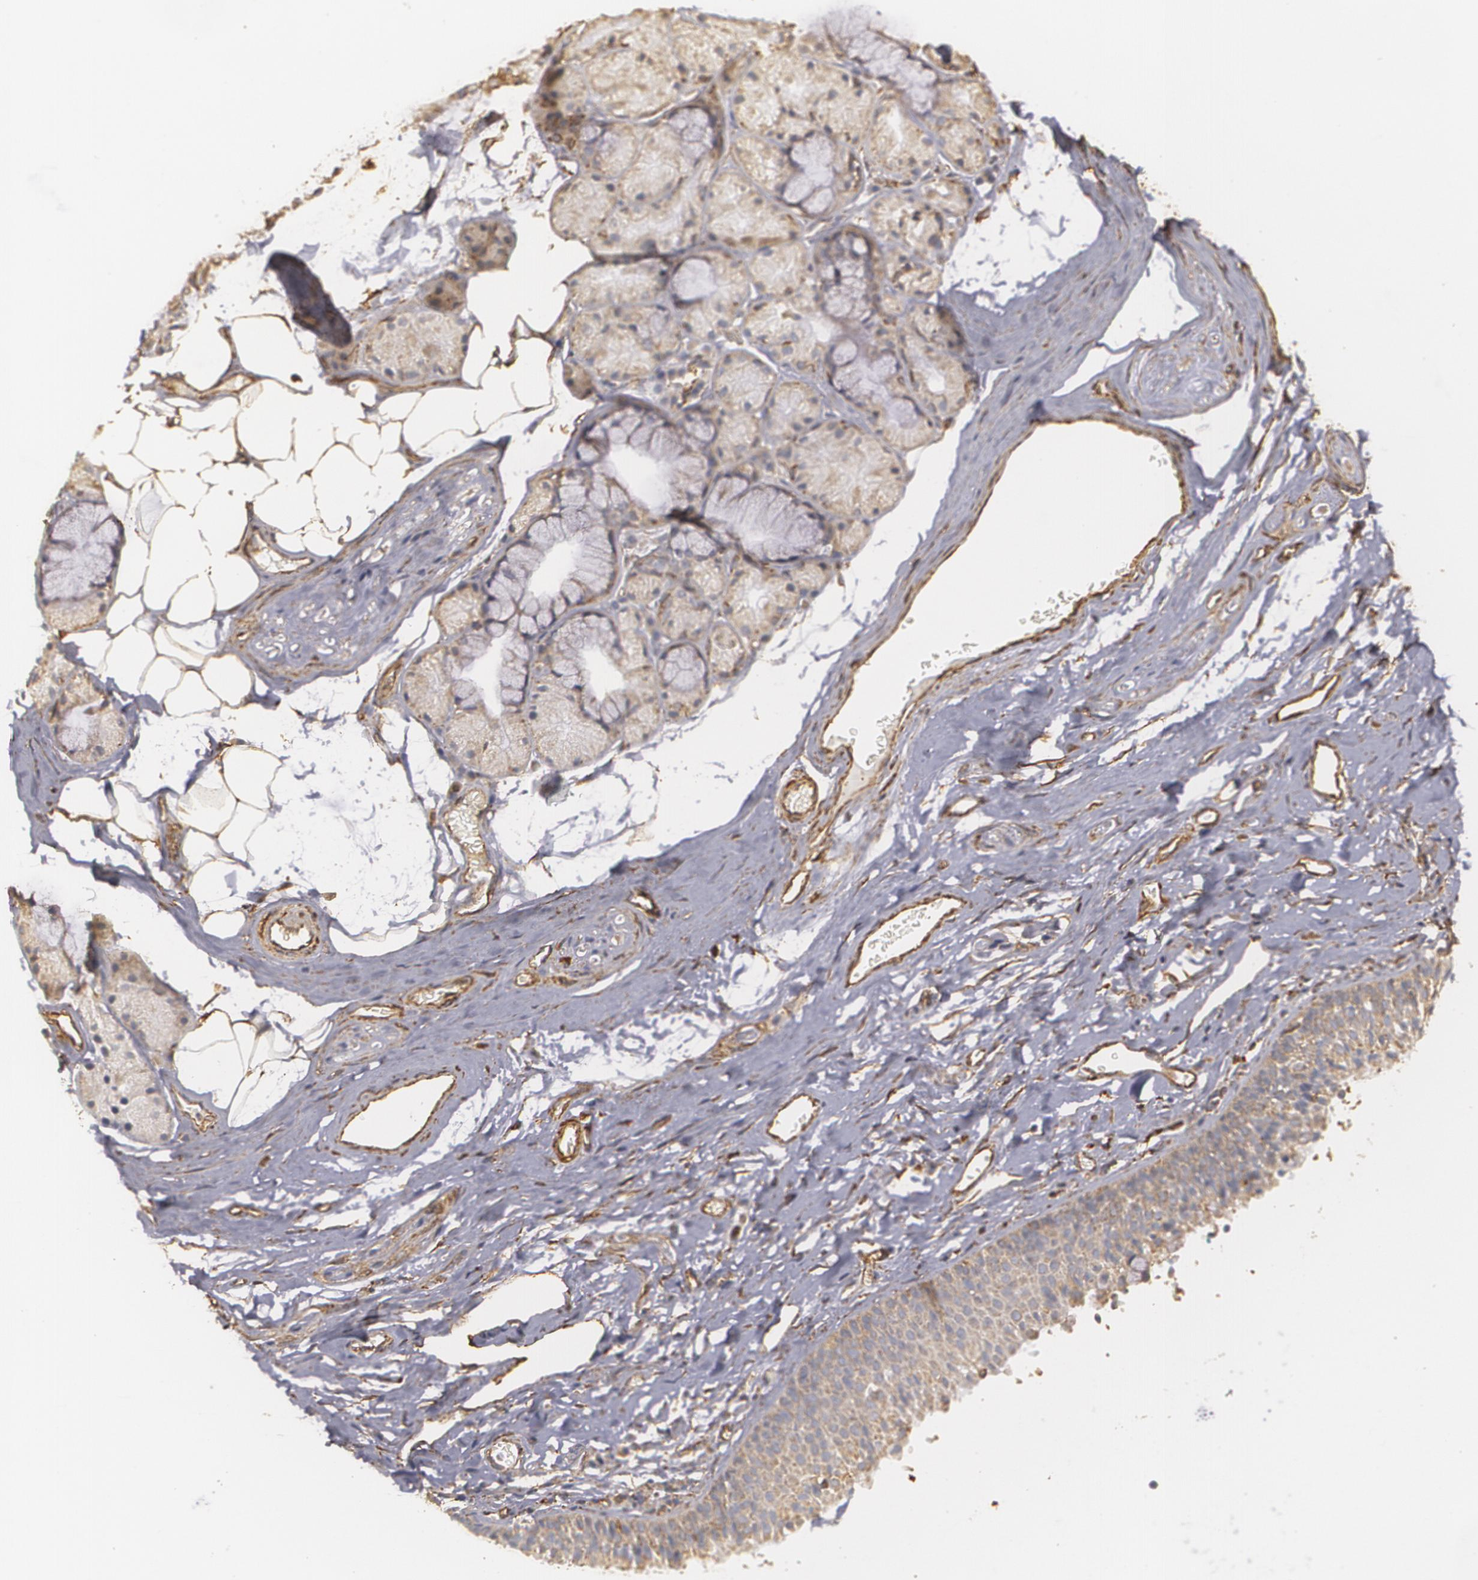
{"staining": {"intensity": "weak", "quantity": ">75%", "location": "cytoplasmic/membranous"}, "tissue": "nasopharynx", "cell_type": "Respiratory epithelial cells", "image_type": "normal", "snomed": [{"axis": "morphology", "description": "Normal tissue, NOS"}, {"axis": "topography", "description": "Nasopharynx"}], "caption": "This photomicrograph displays unremarkable nasopharynx stained with IHC to label a protein in brown. The cytoplasmic/membranous of respiratory epithelial cells show weak positivity for the protein. Nuclei are counter-stained blue.", "gene": "CYB5R3", "patient": {"sex": "male", "age": 56}}